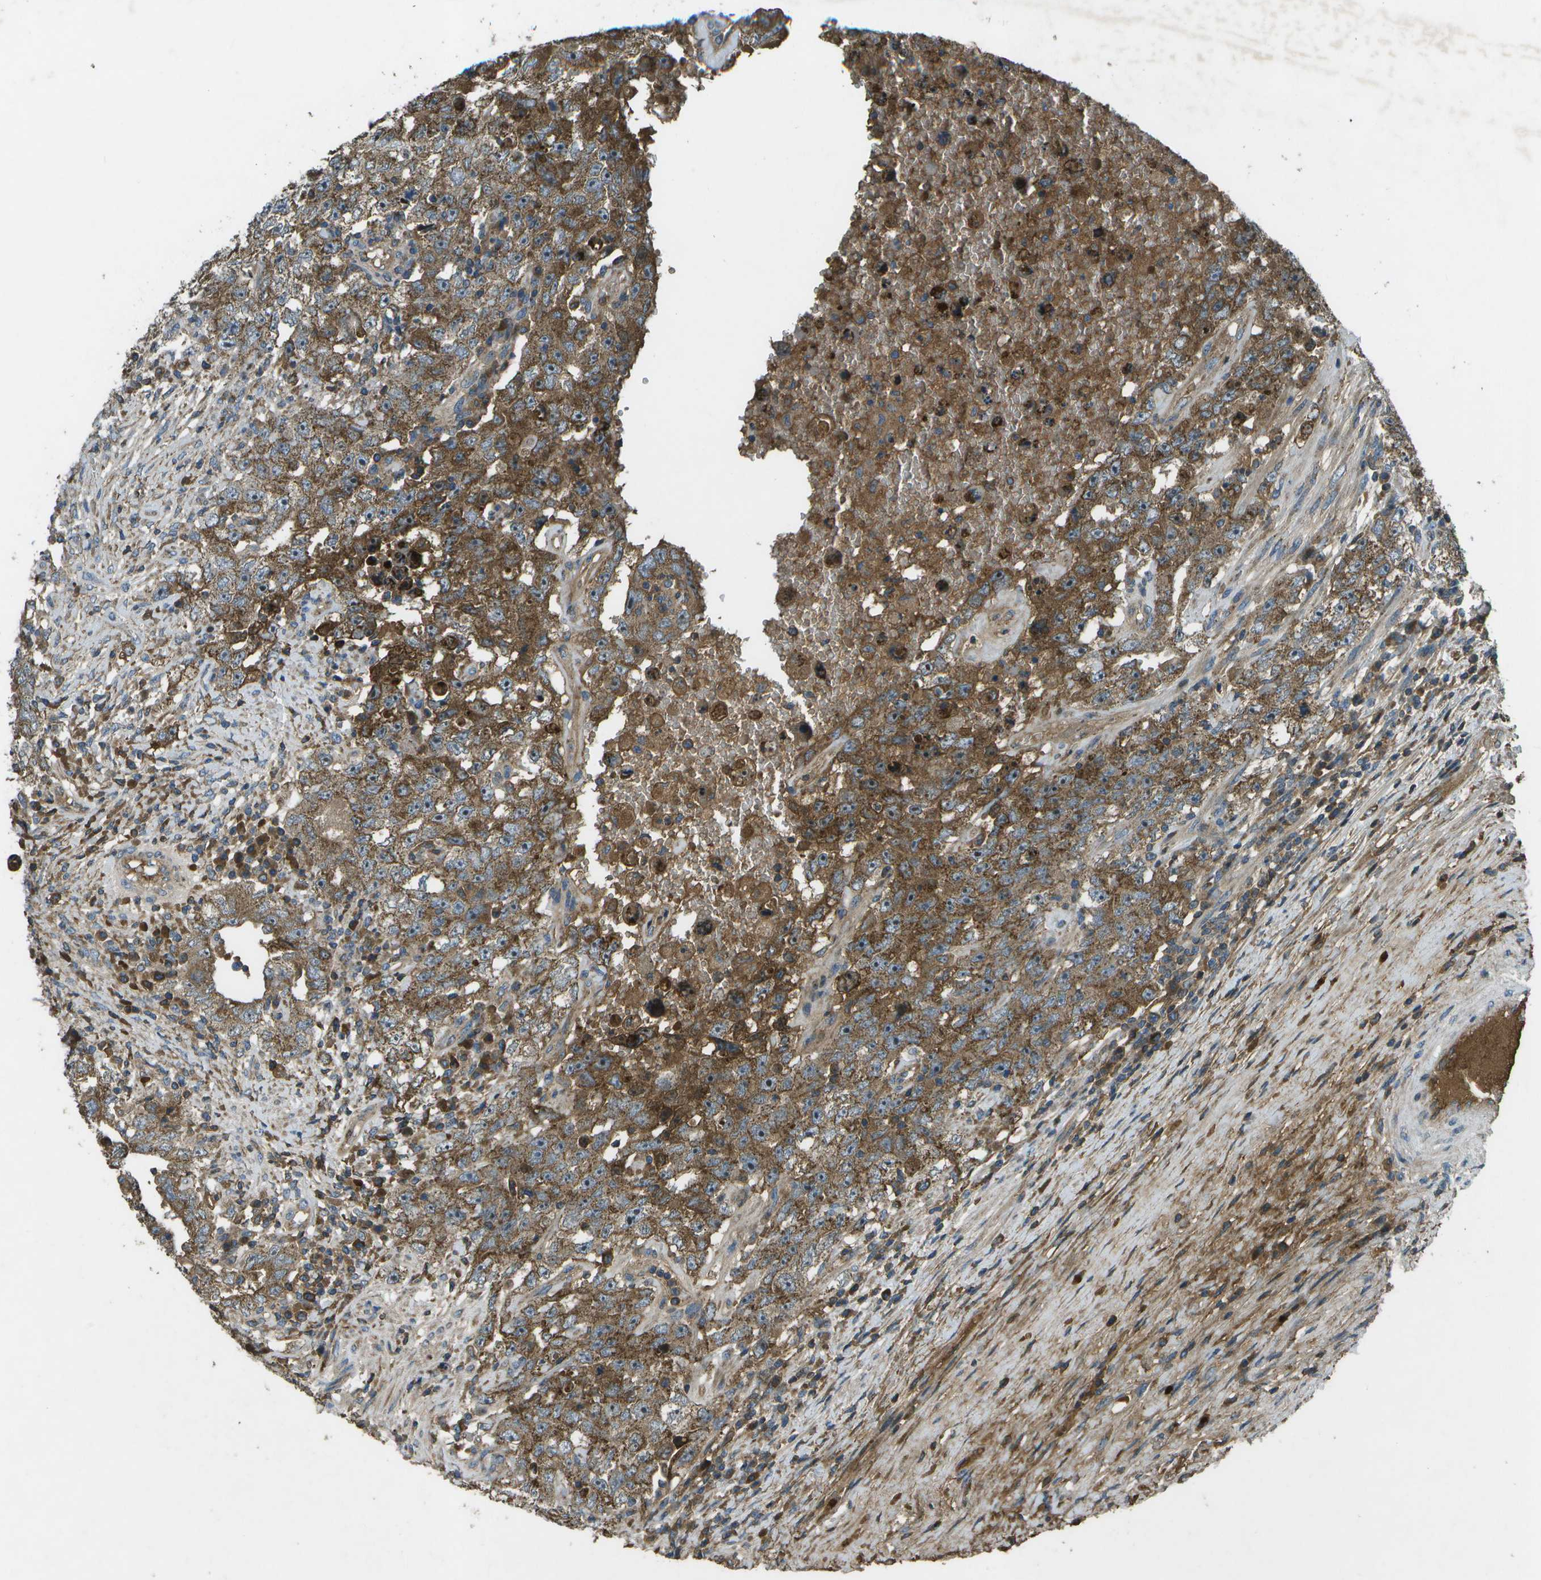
{"staining": {"intensity": "moderate", "quantity": ">75%", "location": "cytoplasmic/membranous"}, "tissue": "testis cancer", "cell_type": "Tumor cells", "image_type": "cancer", "snomed": [{"axis": "morphology", "description": "Carcinoma, Embryonal, NOS"}, {"axis": "topography", "description": "Testis"}], "caption": "Immunohistochemistry (IHC) of human embryonal carcinoma (testis) shows medium levels of moderate cytoplasmic/membranous expression in approximately >75% of tumor cells.", "gene": "PXYLP1", "patient": {"sex": "male", "age": 26}}